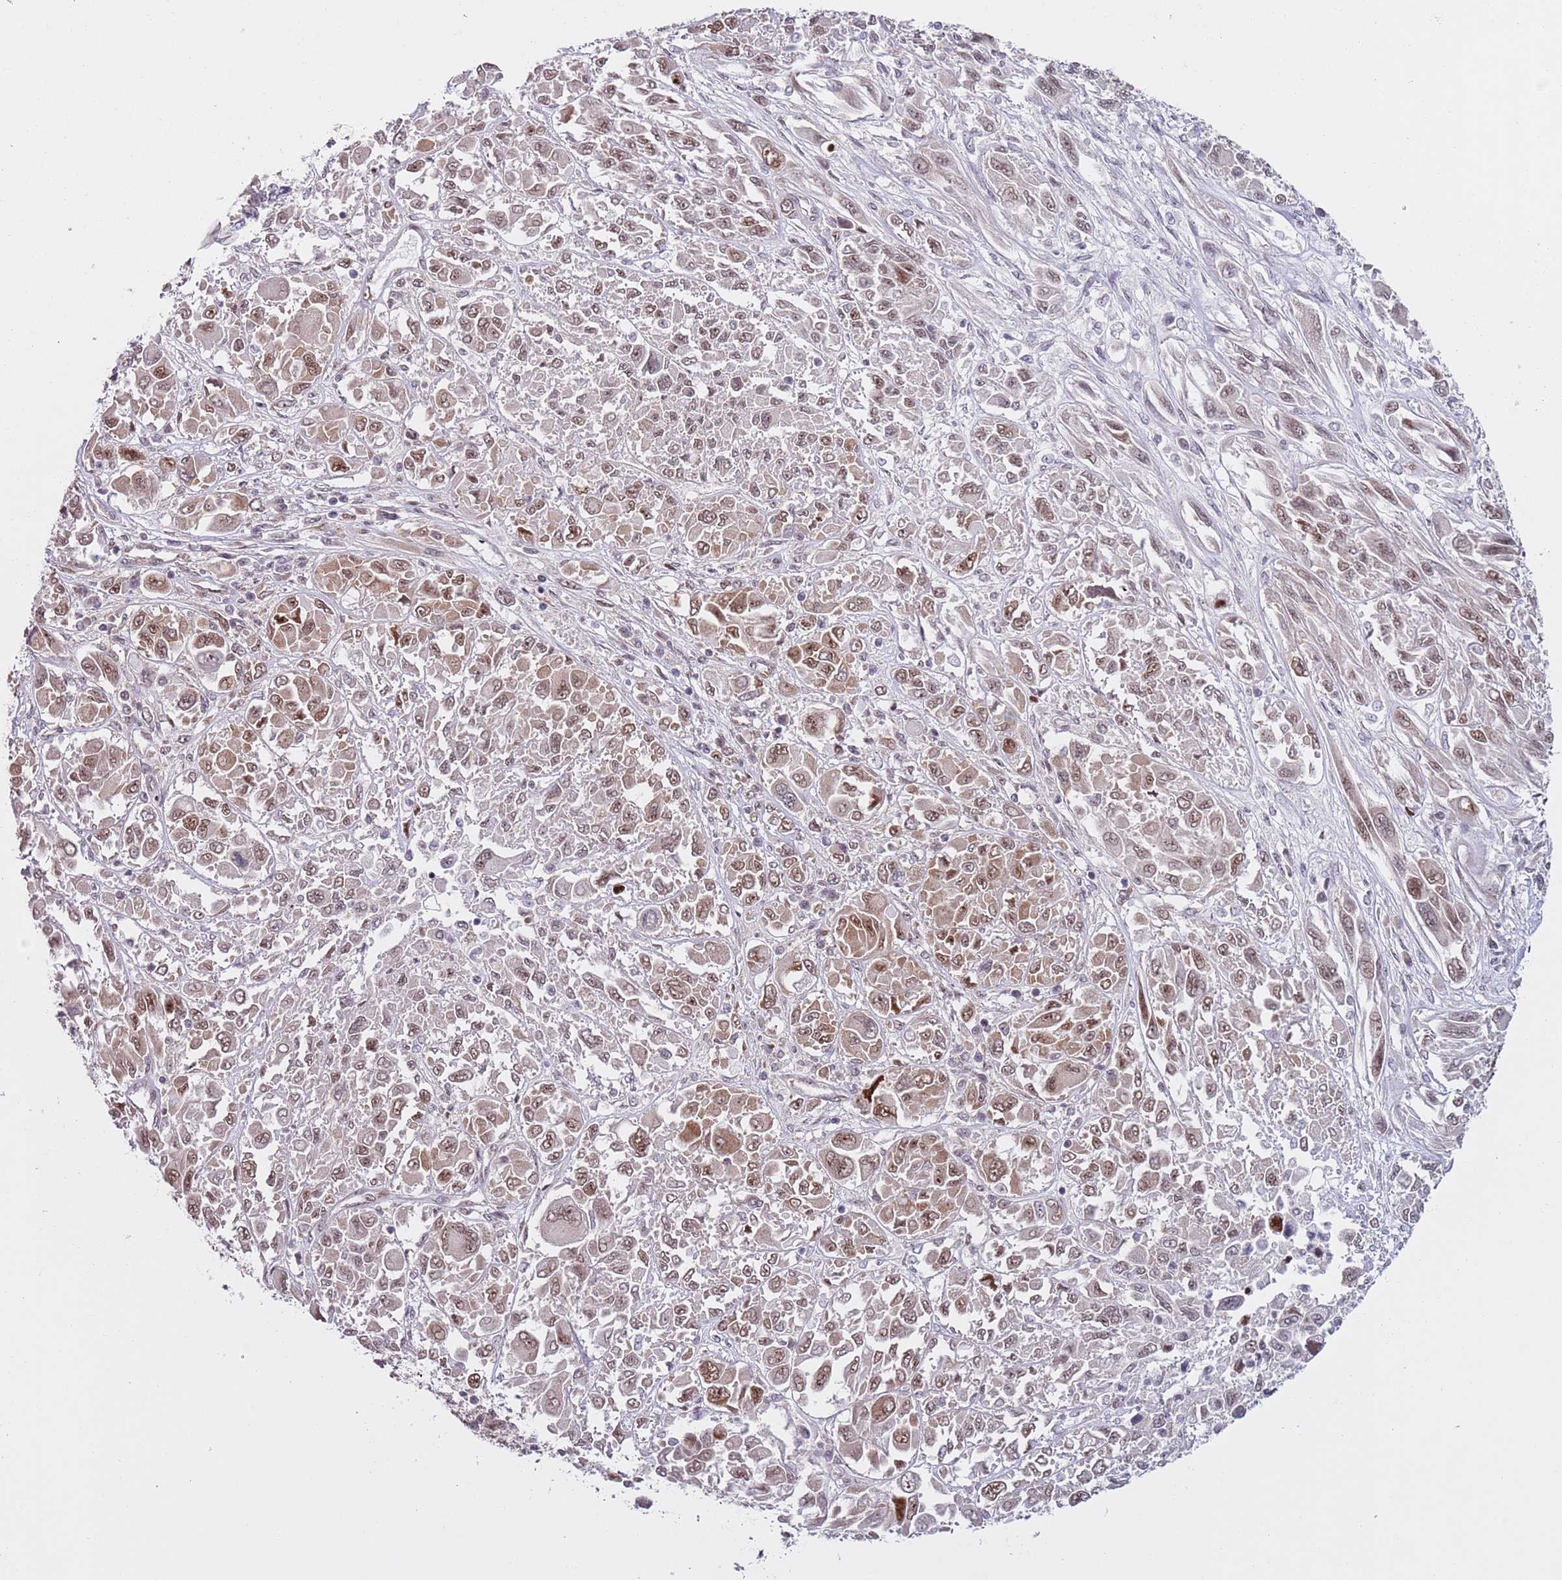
{"staining": {"intensity": "moderate", "quantity": ">75%", "location": "nuclear"}, "tissue": "melanoma", "cell_type": "Tumor cells", "image_type": "cancer", "snomed": [{"axis": "morphology", "description": "Malignant melanoma, NOS"}, {"axis": "topography", "description": "Skin"}], "caption": "Melanoma stained with IHC demonstrates moderate nuclear staining in about >75% of tumor cells. (brown staining indicates protein expression, while blue staining denotes nuclei).", "gene": "SLC25A32", "patient": {"sex": "female", "age": 91}}